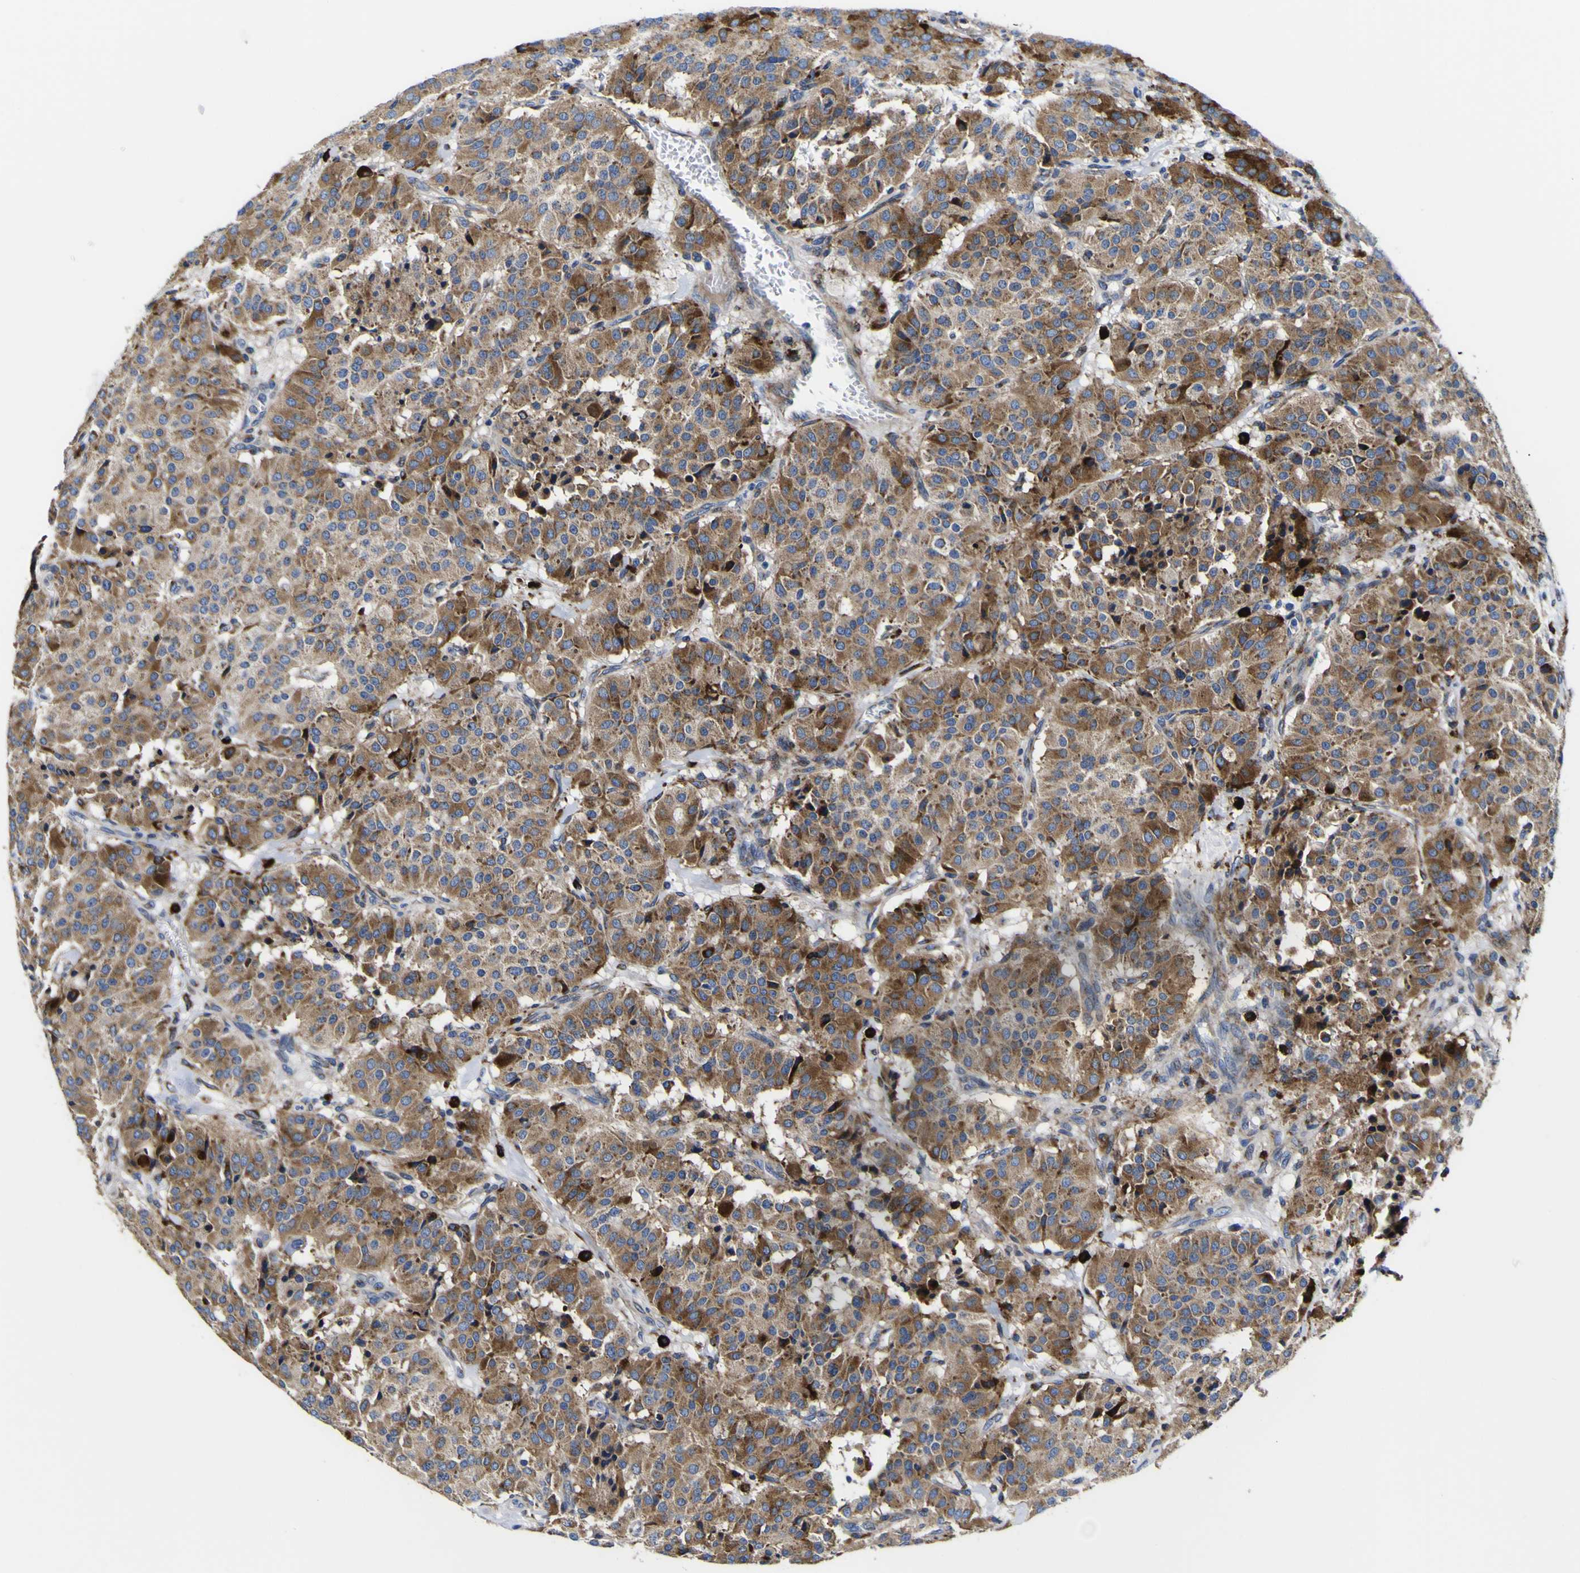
{"staining": {"intensity": "moderate", "quantity": ">75%", "location": "cytoplasmic/membranous"}, "tissue": "carcinoid", "cell_type": "Tumor cells", "image_type": "cancer", "snomed": [{"axis": "morphology", "description": "Carcinoid, malignant, NOS"}, {"axis": "topography", "description": "Lung"}], "caption": "Protein expression analysis of carcinoid (malignant) displays moderate cytoplasmic/membranous expression in approximately >75% of tumor cells.", "gene": "SCD", "patient": {"sex": "male", "age": 30}}